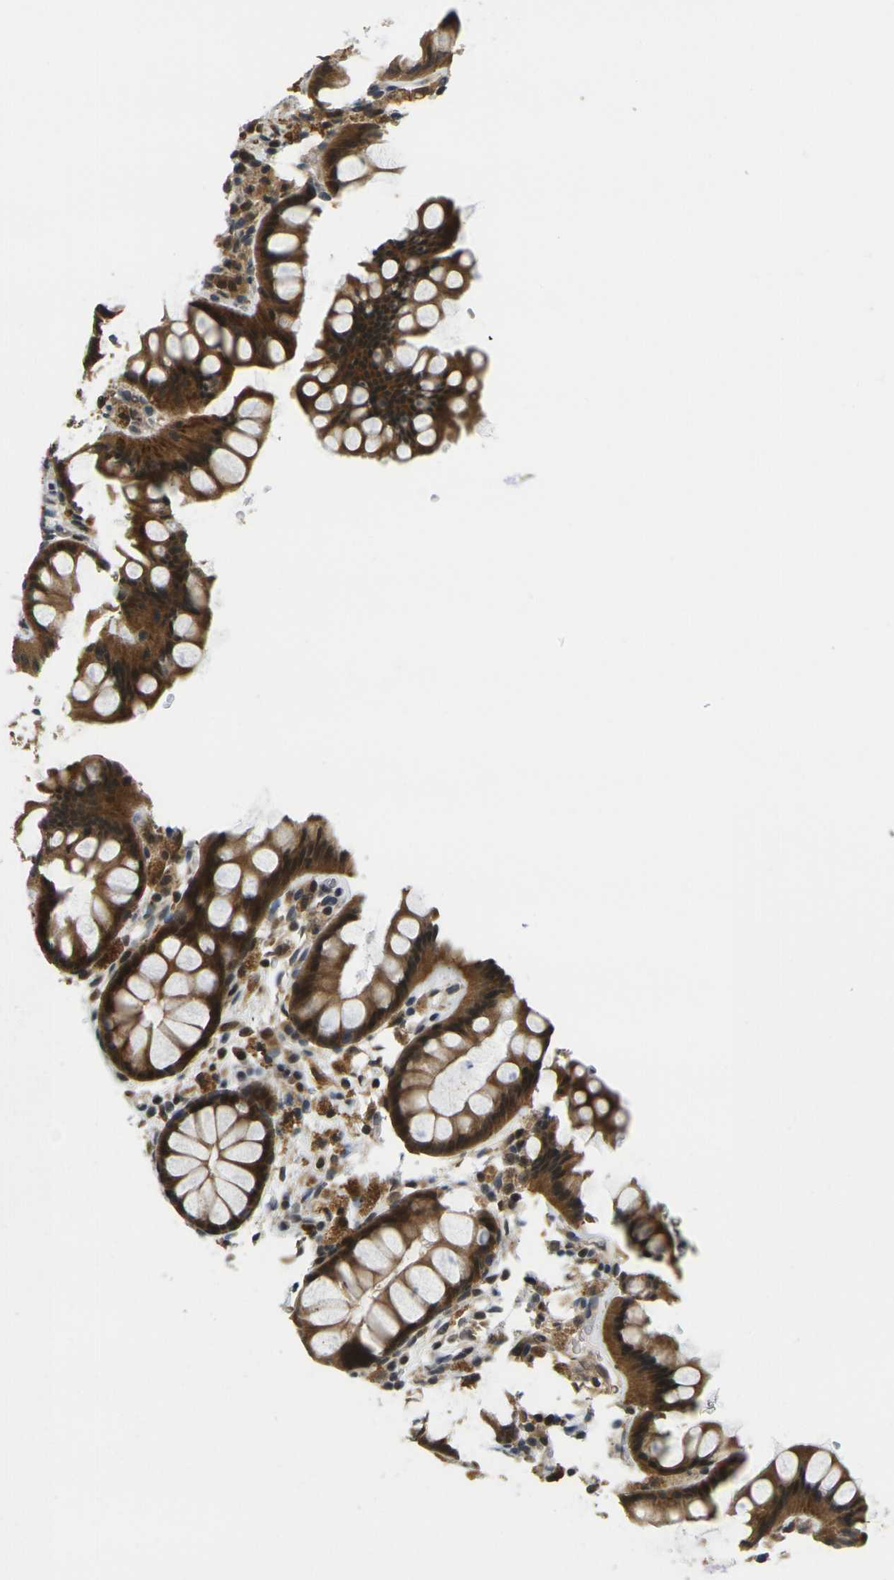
{"staining": {"intensity": "weak", "quantity": ">75%", "location": "cytoplasmic/membranous"}, "tissue": "colon", "cell_type": "Endothelial cells", "image_type": "normal", "snomed": [{"axis": "morphology", "description": "Normal tissue, NOS"}, {"axis": "topography", "description": "Colon"}], "caption": "Weak cytoplasmic/membranous expression for a protein is appreciated in approximately >75% of endothelial cells of benign colon using immunohistochemistry.", "gene": "KLHL8", "patient": {"sex": "female", "age": 55}}